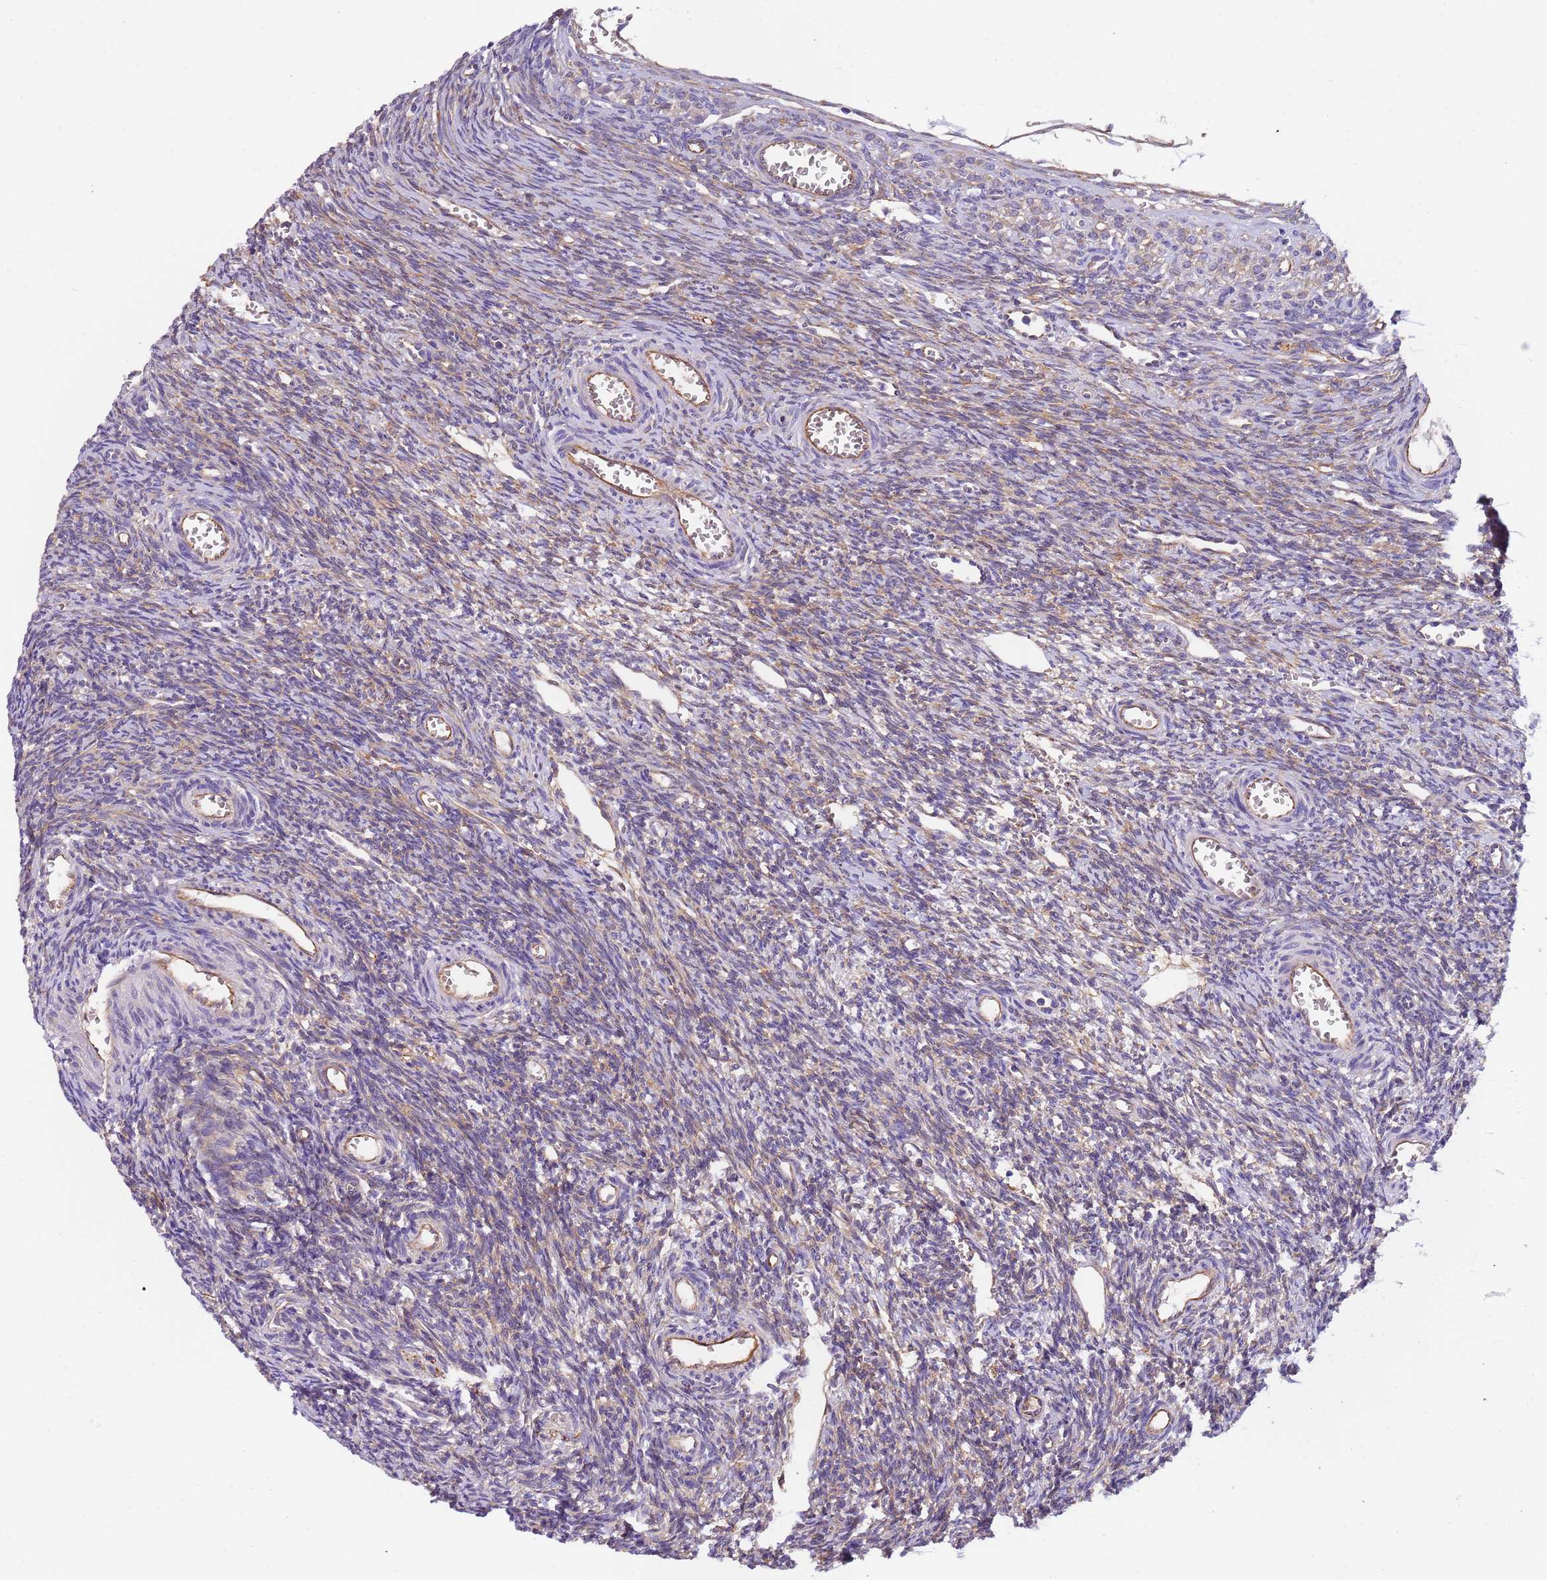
{"staining": {"intensity": "weak", "quantity": "25%-75%", "location": "cytoplasmic/membranous"}, "tissue": "ovary", "cell_type": "Ovarian stroma cells", "image_type": "normal", "snomed": [{"axis": "morphology", "description": "Normal tissue, NOS"}, {"axis": "topography", "description": "Ovary"}], "caption": "DAB immunohistochemical staining of normal ovary reveals weak cytoplasmic/membranous protein expression in about 25%-75% of ovarian stroma cells. The protein is shown in brown color, while the nuclei are stained blue.", "gene": "LAMB4", "patient": {"sex": "female", "age": 39}}